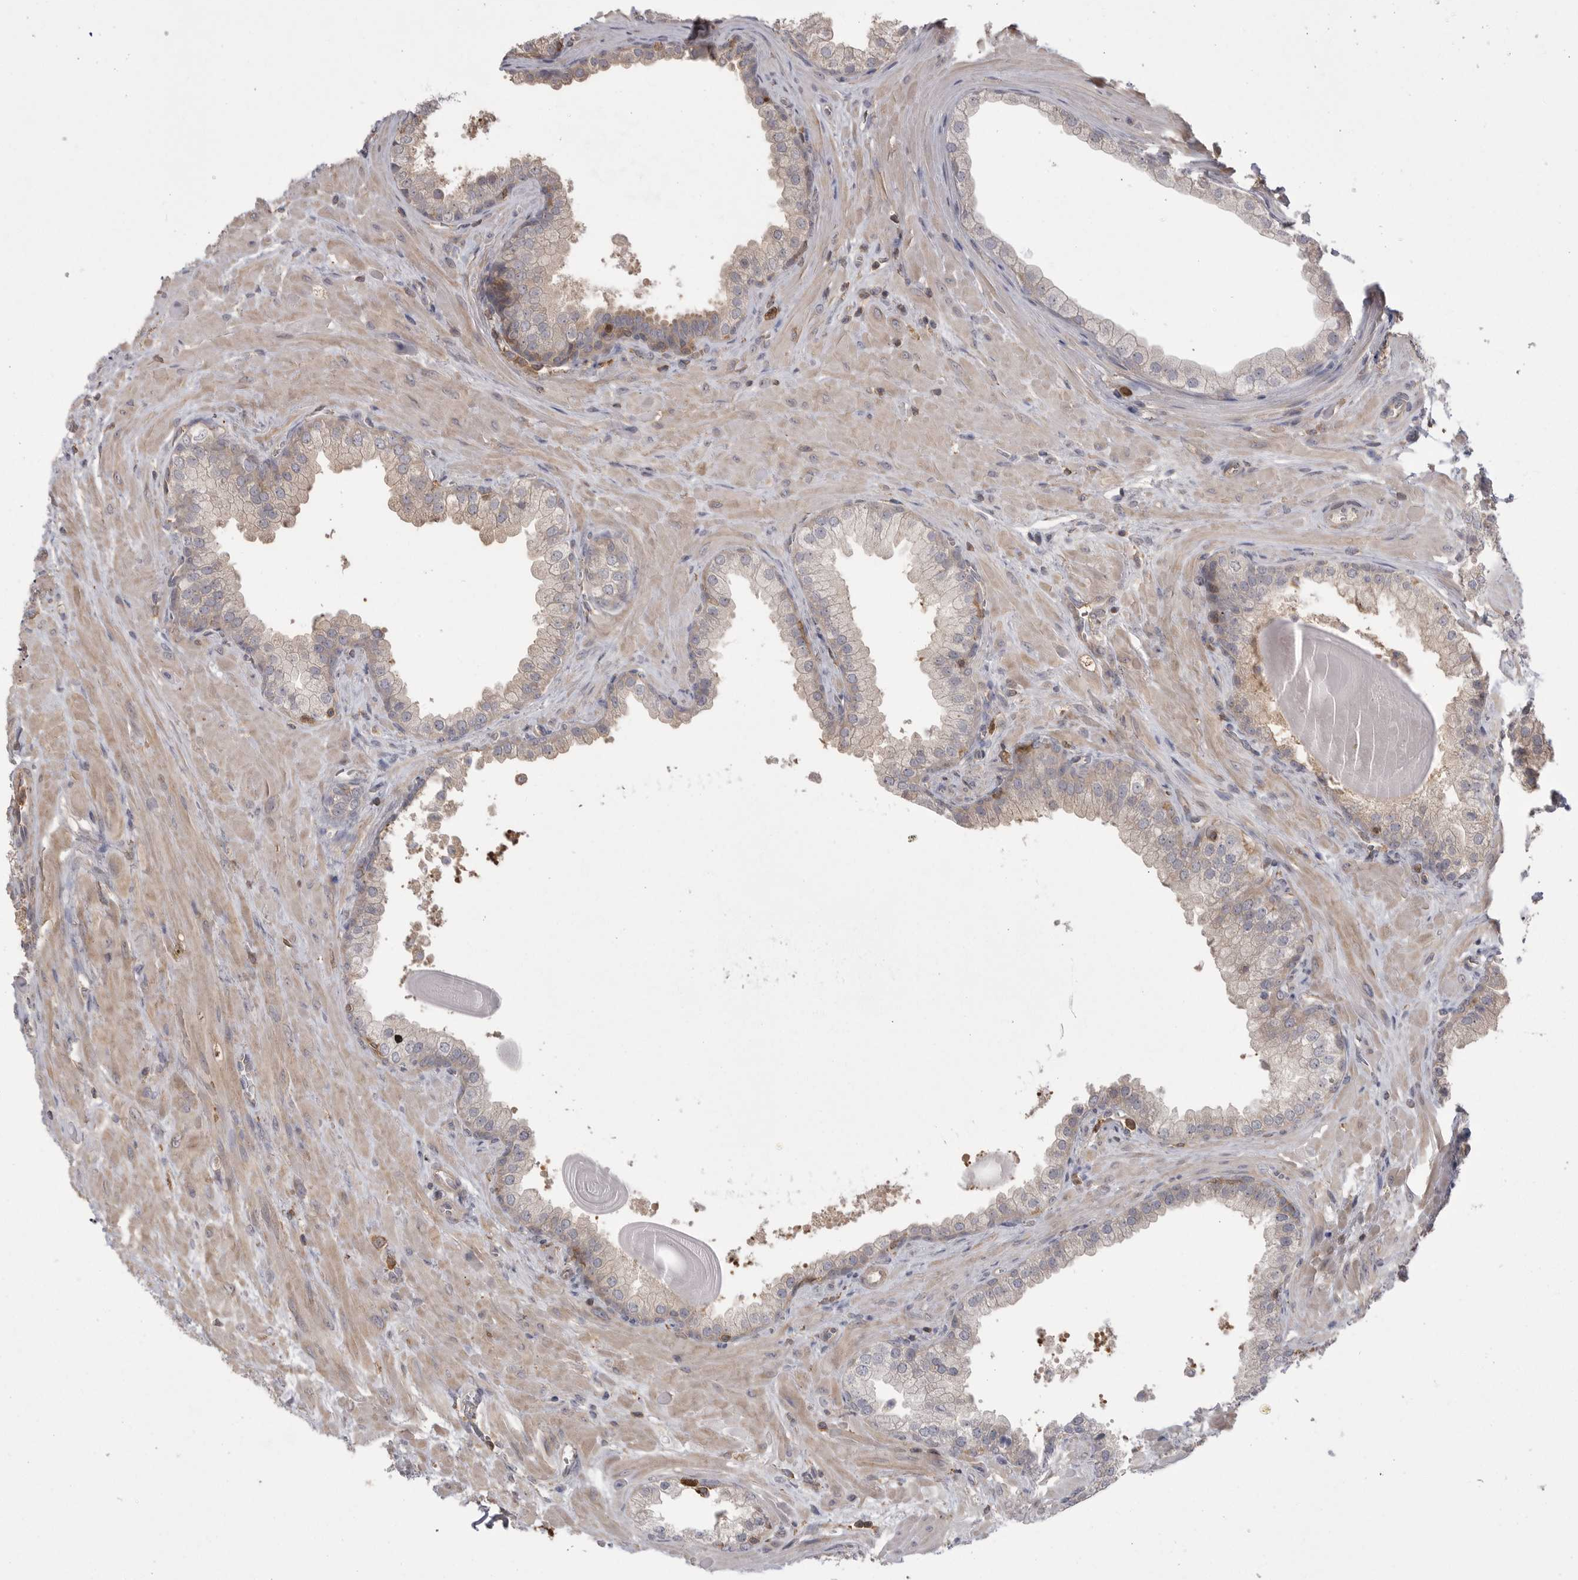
{"staining": {"intensity": "weak", "quantity": "<25%", "location": "cytoplasmic/membranous"}, "tissue": "prostate", "cell_type": "Glandular cells", "image_type": "normal", "snomed": [{"axis": "morphology", "description": "Normal tissue, NOS"}, {"axis": "topography", "description": "Prostate"}], "caption": "This is an immunohistochemistry (IHC) photomicrograph of benign prostate. There is no expression in glandular cells.", "gene": "TOP2A", "patient": {"sex": "male", "age": 48}}